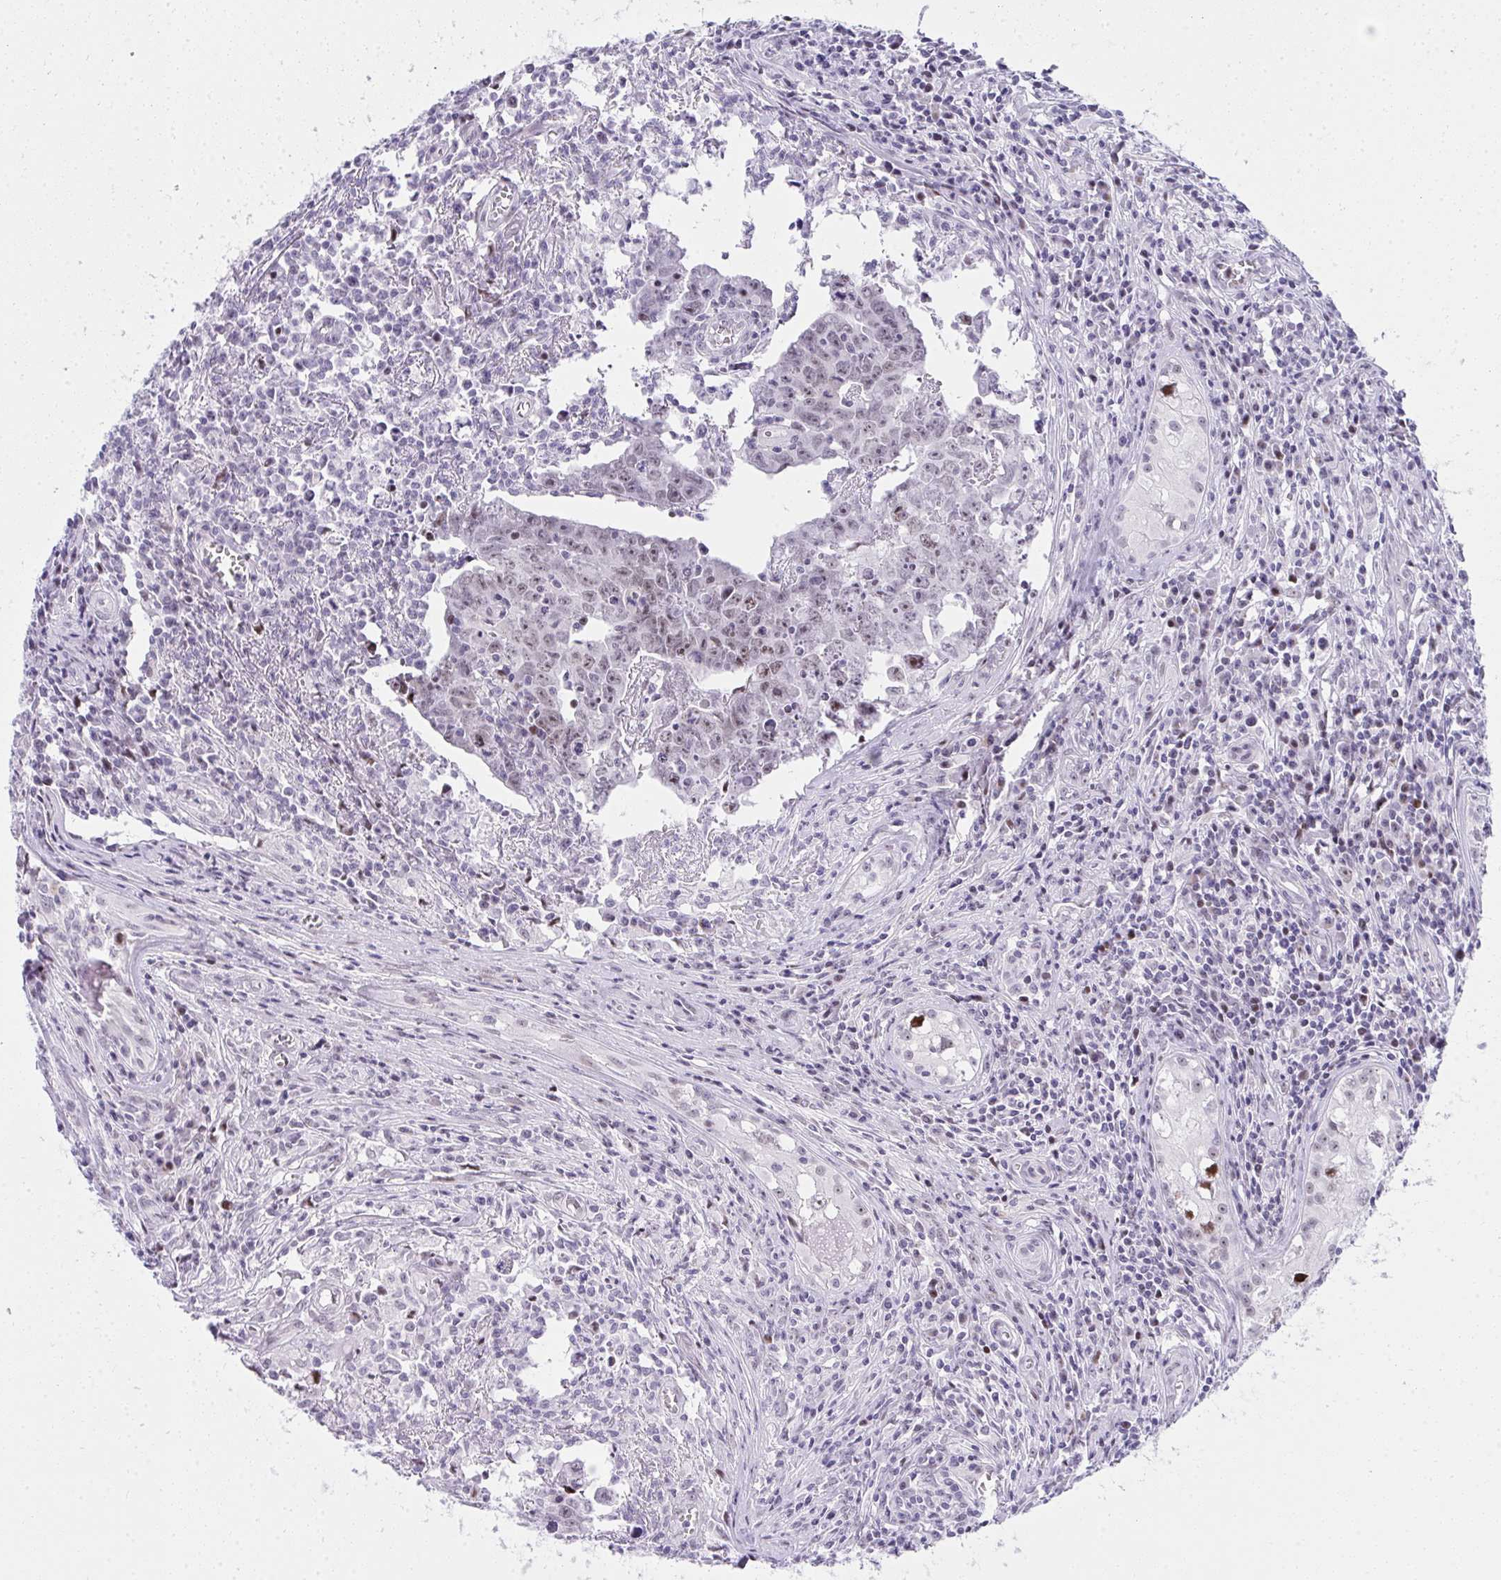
{"staining": {"intensity": "weak", "quantity": ">75%", "location": "nuclear"}, "tissue": "testis cancer", "cell_type": "Tumor cells", "image_type": "cancer", "snomed": [{"axis": "morphology", "description": "Carcinoma, Embryonal, NOS"}, {"axis": "topography", "description": "Testis"}], "caption": "Tumor cells reveal low levels of weak nuclear staining in about >75% of cells in human testis cancer (embryonal carcinoma).", "gene": "GLDN", "patient": {"sex": "male", "age": 22}}